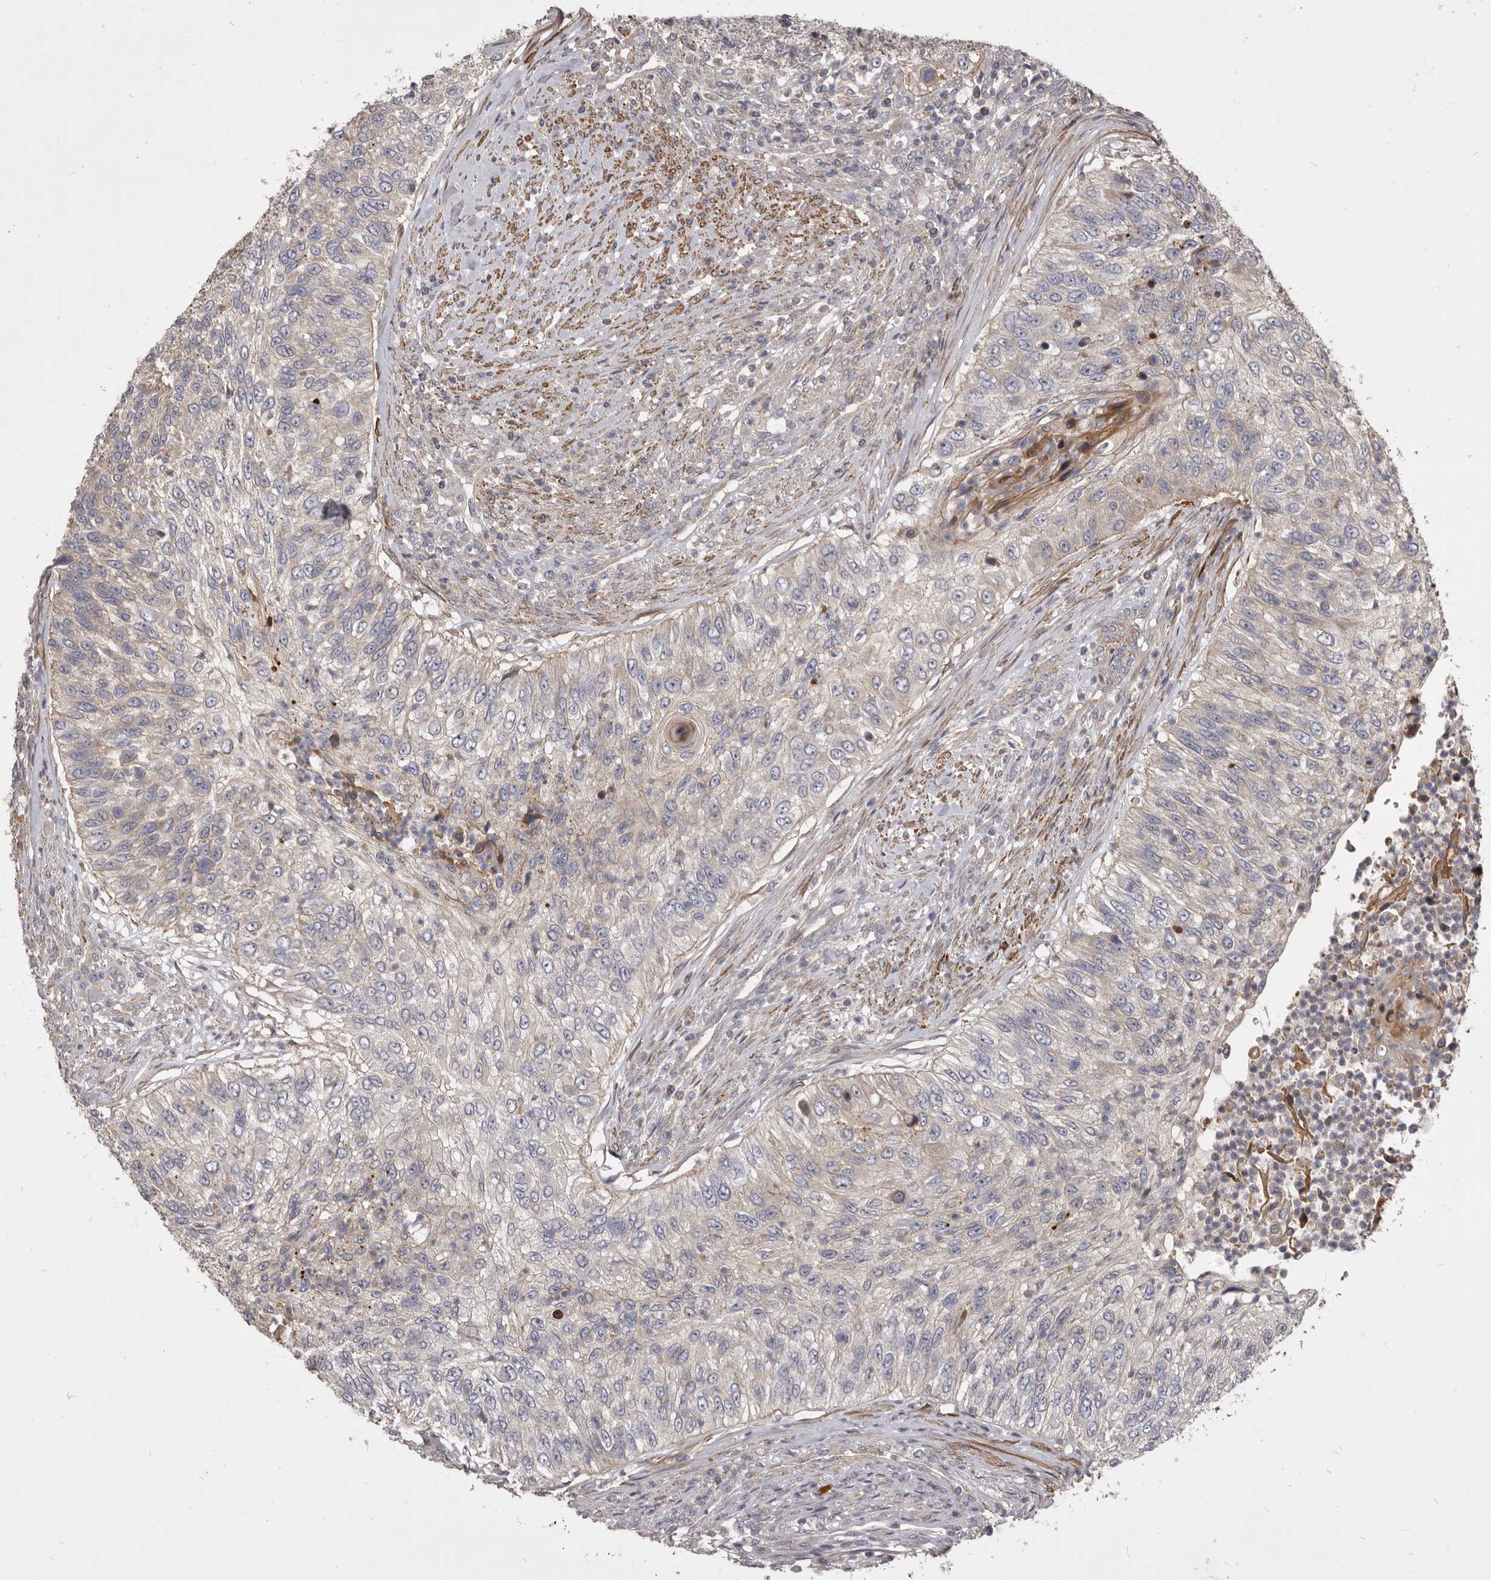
{"staining": {"intensity": "negative", "quantity": "none", "location": "none"}, "tissue": "urothelial cancer", "cell_type": "Tumor cells", "image_type": "cancer", "snomed": [{"axis": "morphology", "description": "Urothelial carcinoma, High grade"}, {"axis": "topography", "description": "Urinary bladder"}], "caption": "This is an immunohistochemistry (IHC) image of urothelial carcinoma (high-grade). There is no positivity in tumor cells.", "gene": "VPS45", "patient": {"sex": "female", "age": 60}}